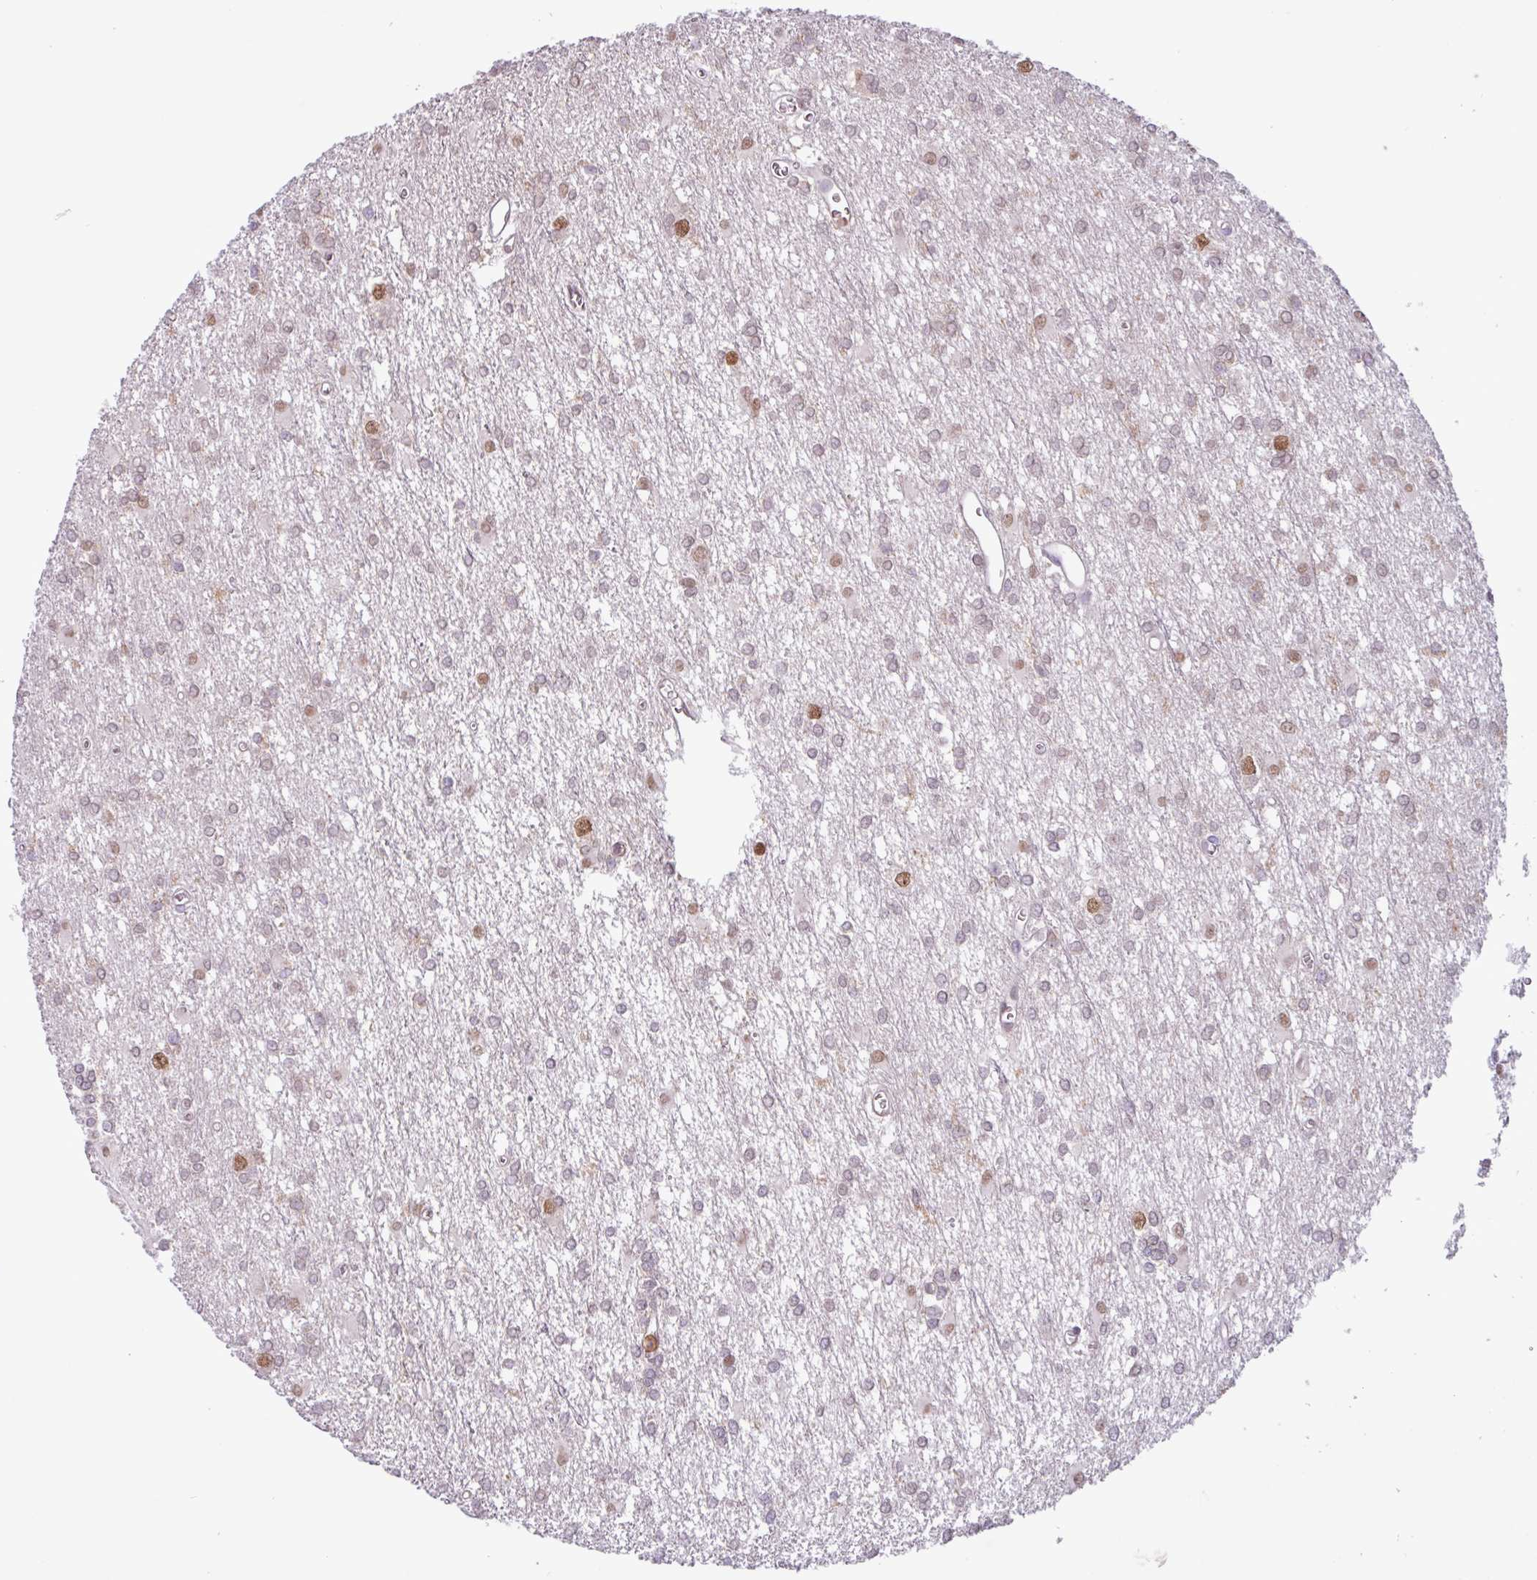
{"staining": {"intensity": "weak", "quantity": "25%-75%", "location": "cytoplasmic/membranous"}, "tissue": "glioma", "cell_type": "Tumor cells", "image_type": "cancer", "snomed": [{"axis": "morphology", "description": "Glioma, malignant, High grade"}, {"axis": "topography", "description": "Brain"}], "caption": "Immunohistochemistry (IHC) of human malignant high-grade glioma demonstrates low levels of weak cytoplasmic/membranous positivity in about 25%-75% of tumor cells.", "gene": "ACTR3", "patient": {"sex": "male", "age": 48}}